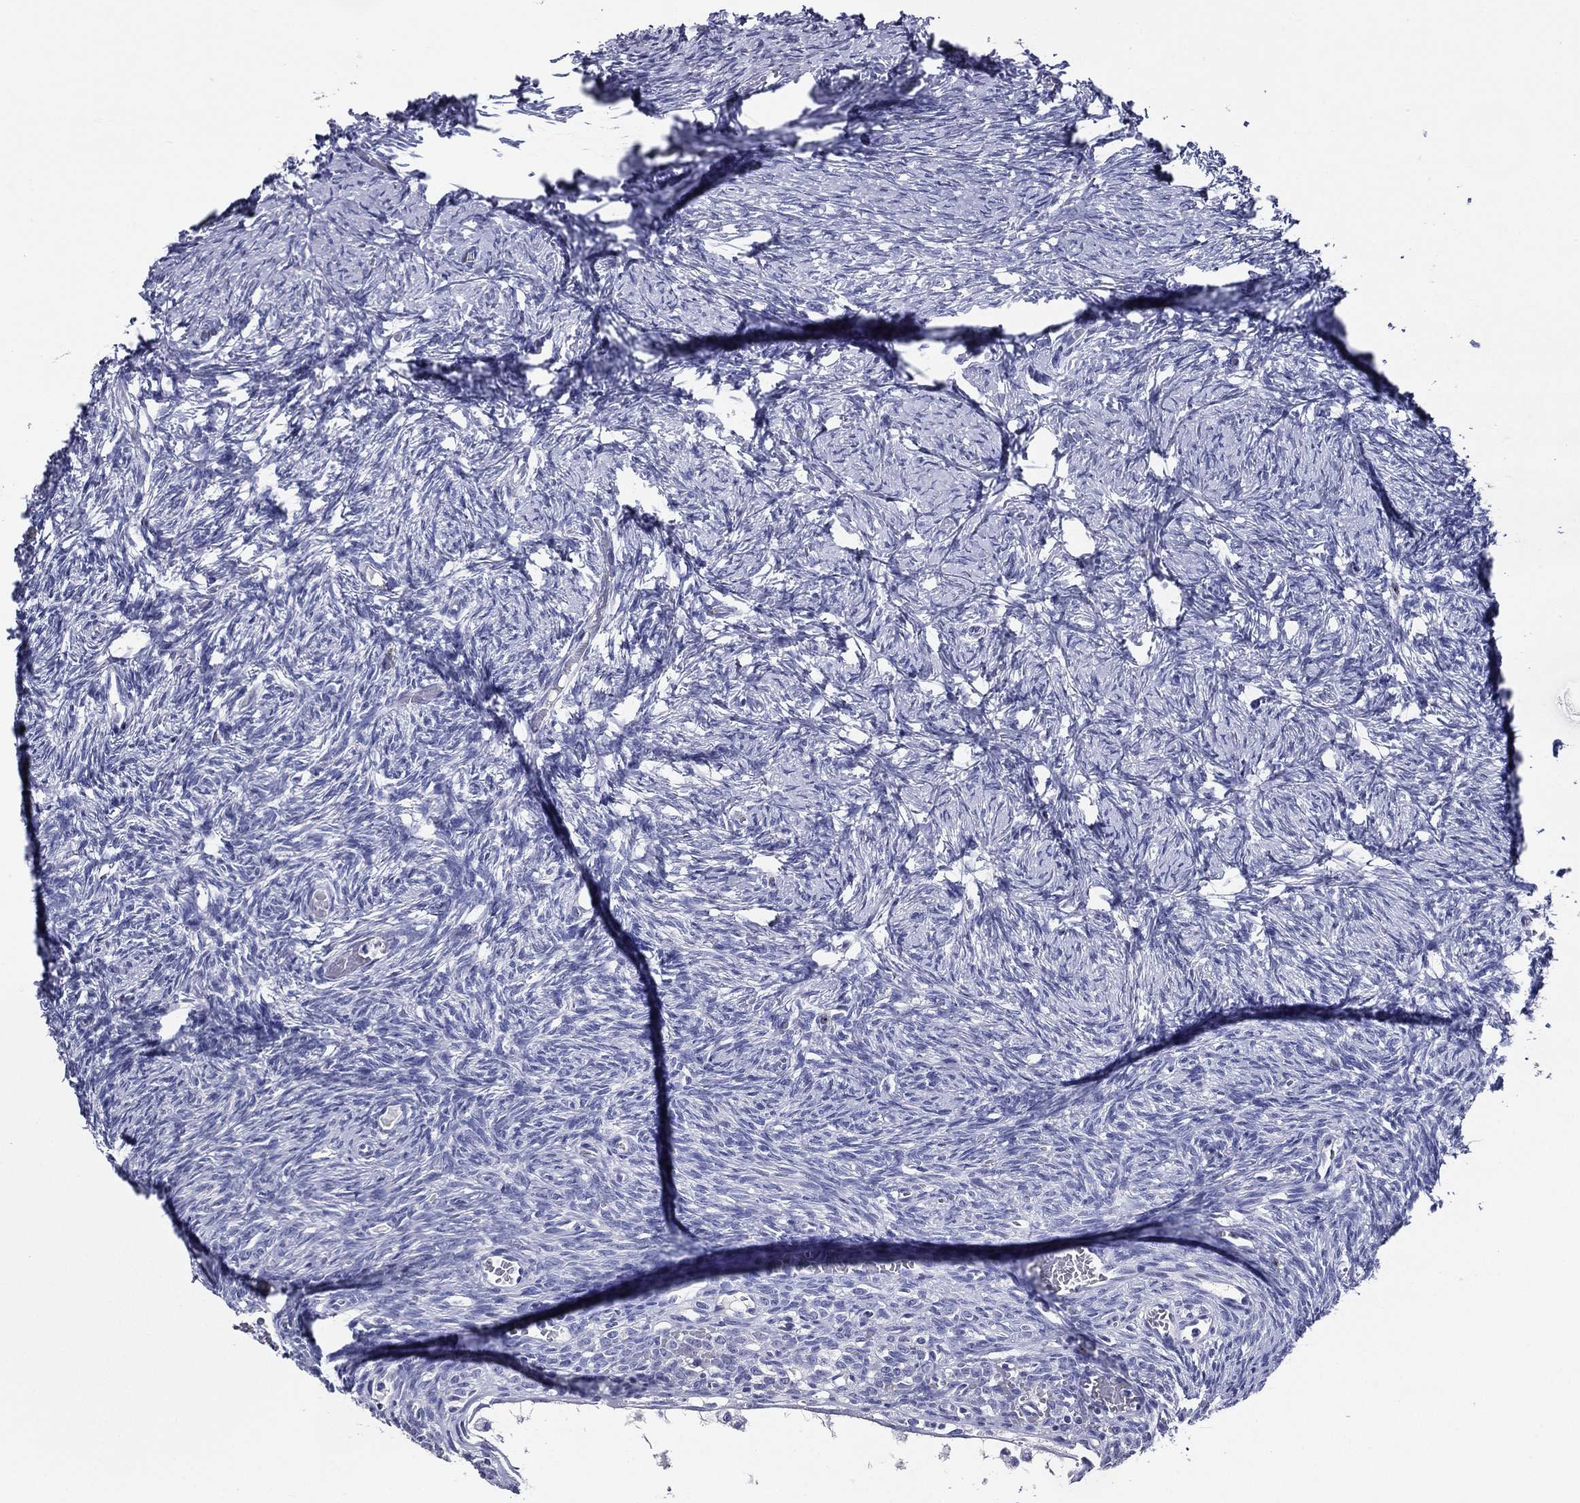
{"staining": {"intensity": "negative", "quantity": "none", "location": "none"}, "tissue": "ovary", "cell_type": "Follicle cells", "image_type": "normal", "snomed": [{"axis": "morphology", "description": "Normal tissue, NOS"}, {"axis": "topography", "description": "Ovary"}], "caption": "This is an immunohistochemistry image of benign ovary. There is no positivity in follicle cells.", "gene": "ACE2", "patient": {"sex": "female", "age": 39}}